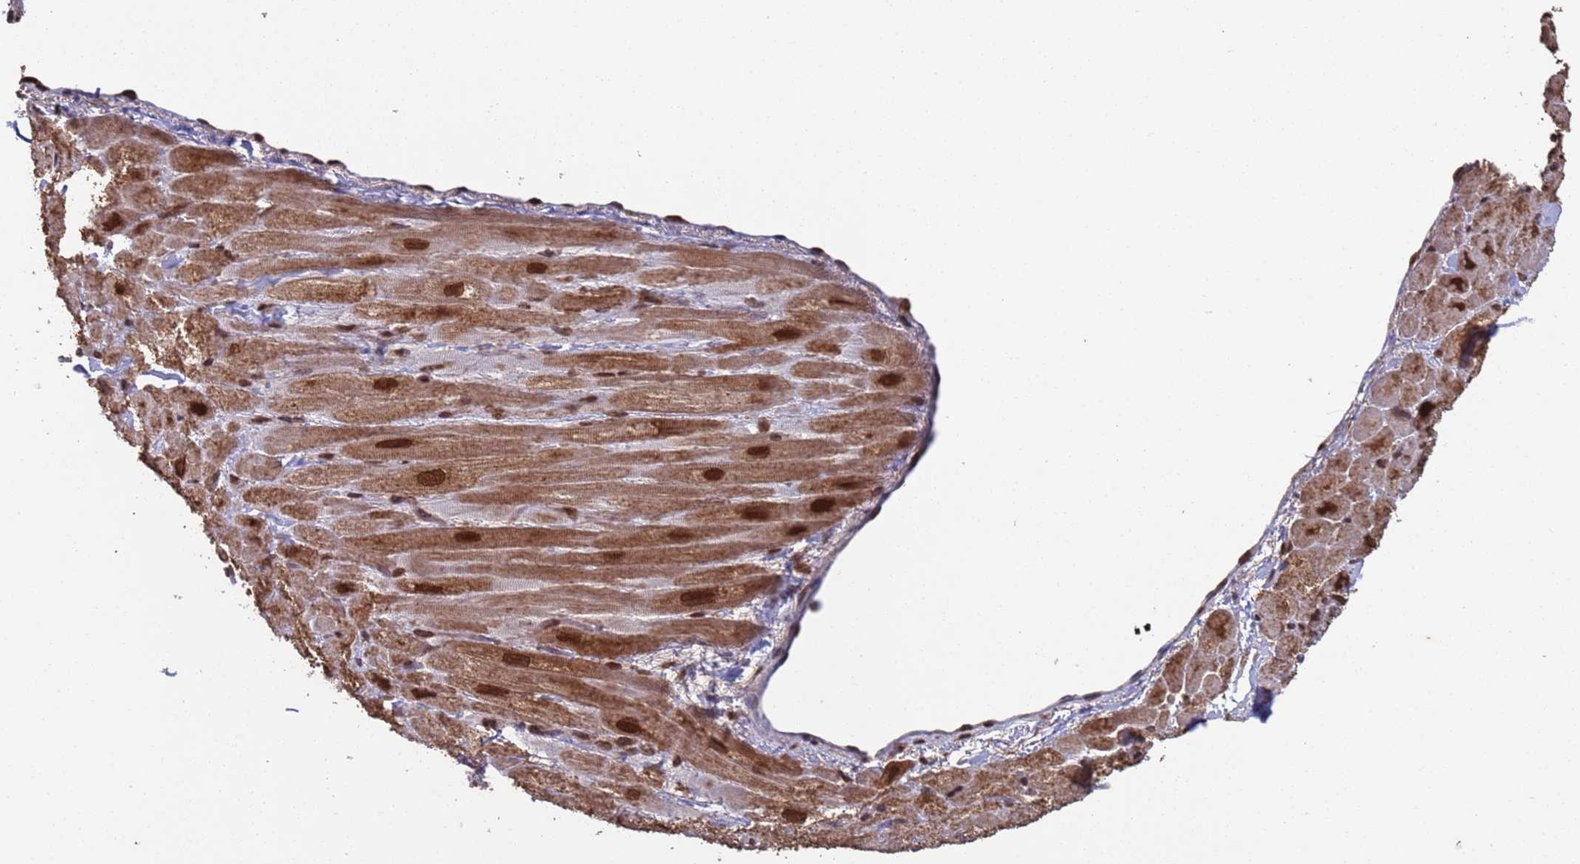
{"staining": {"intensity": "moderate", "quantity": ">75%", "location": "cytoplasmic/membranous,nuclear"}, "tissue": "heart muscle", "cell_type": "Cardiomyocytes", "image_type": "normal", "snomed": [{"axis": "morphology", "description": "Normal tissue, NOS"}, {"axis": "topography", "description": "Heart"}], "caption": "This is a photomicrograph of immunohistochemistry staining of unremarkable heart muscle, which shows moderate expression in the cytoplasmic/membranous,nuclear of cardiomyocytes.", "gene": "FUBP3", "patient": {"sex": "male", "age": 65}}